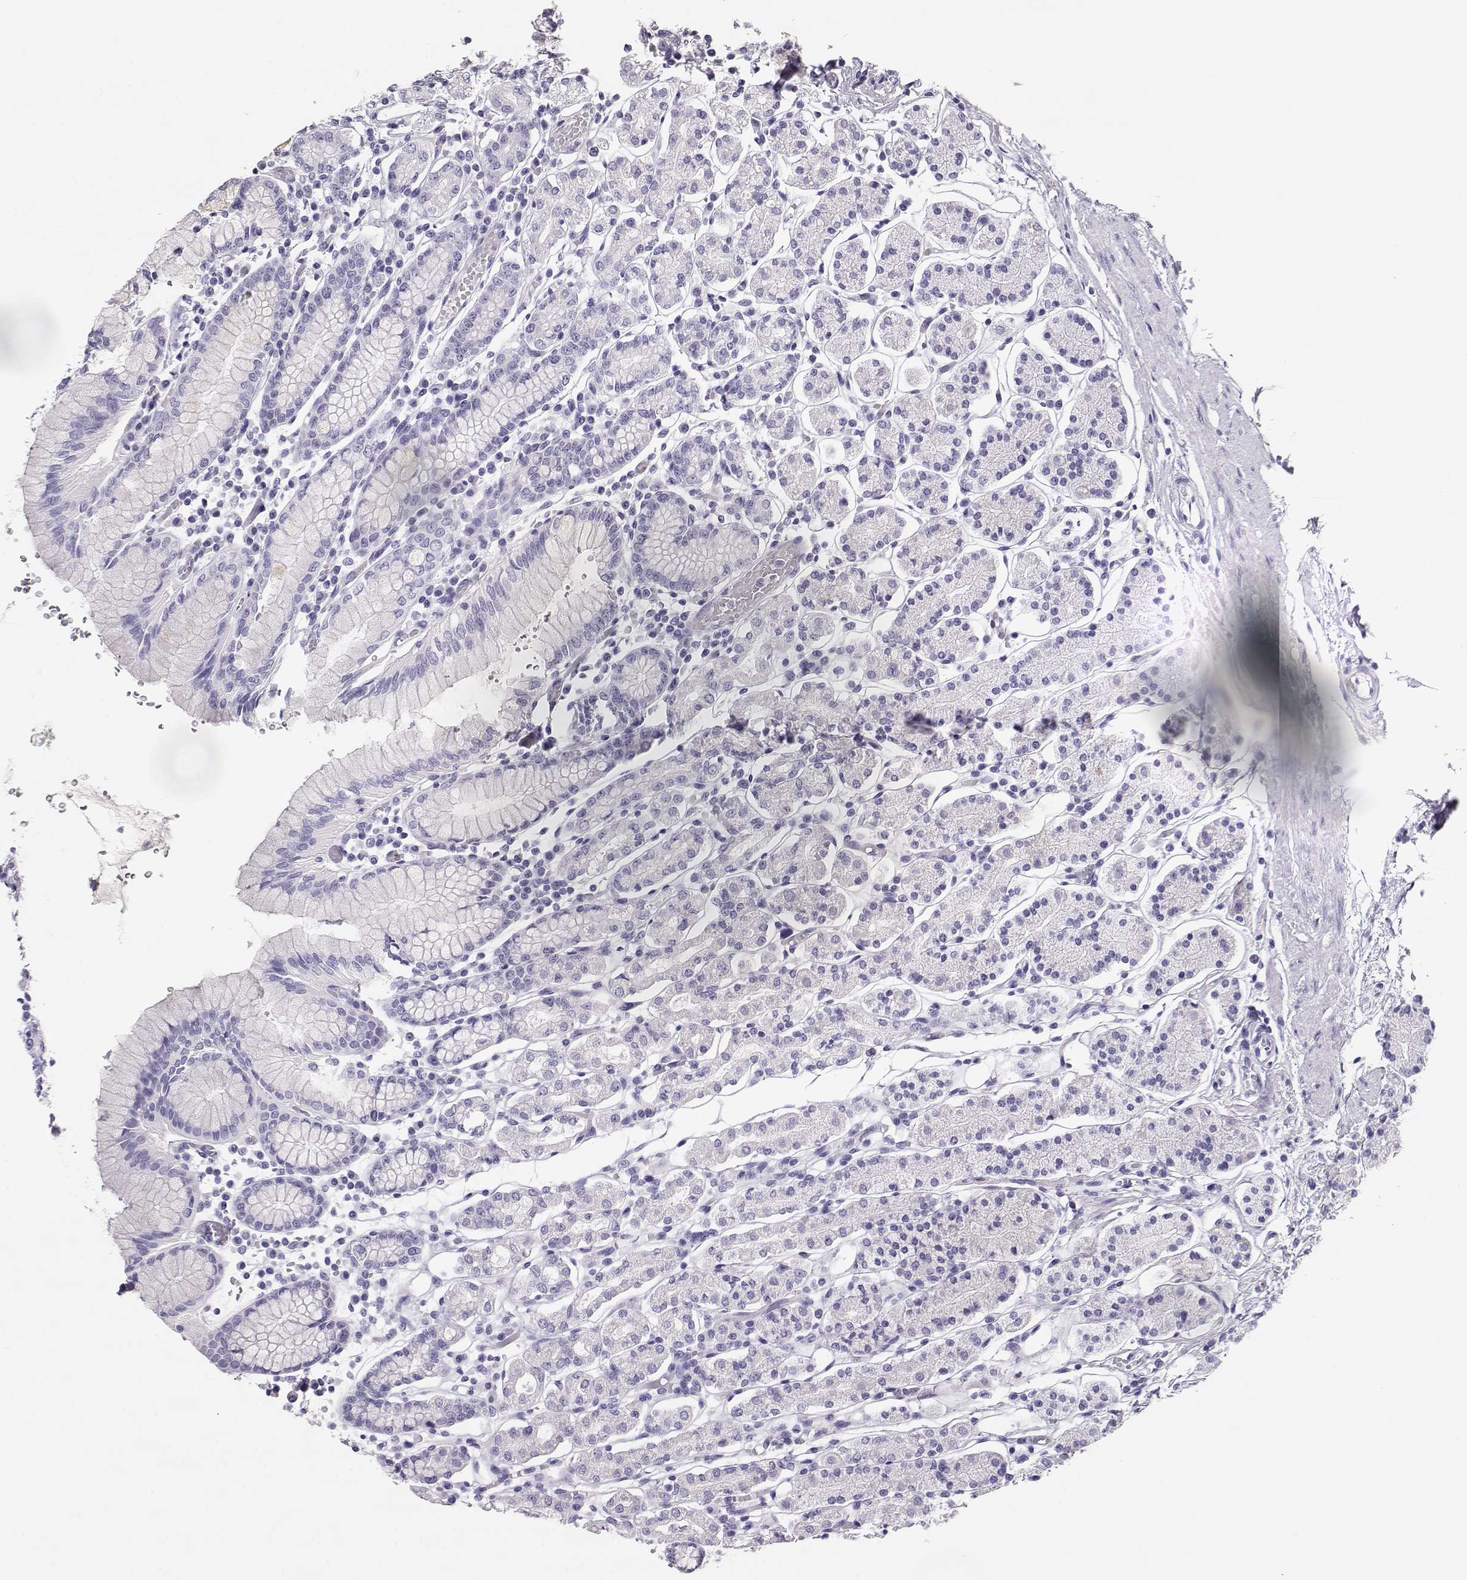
{"staining": {"intensity": "negative", "quantity": "none", "location": "none"}, "tissue": "stomach", "cell_type": "Glandular cells", "image_type": "normal", "snomed": [{"axis": "morphology", "description": "Normal tissue, NOS"}, {"axis": "topography", "description": "Stomach, upper"}, {"axis": "topography", "description": "Stomach"}], "caption": "Glandular cells show no significant expression in benign stomach.", "gene": "MAGEC1", "patient": {"sex": "male", "age": 62}}